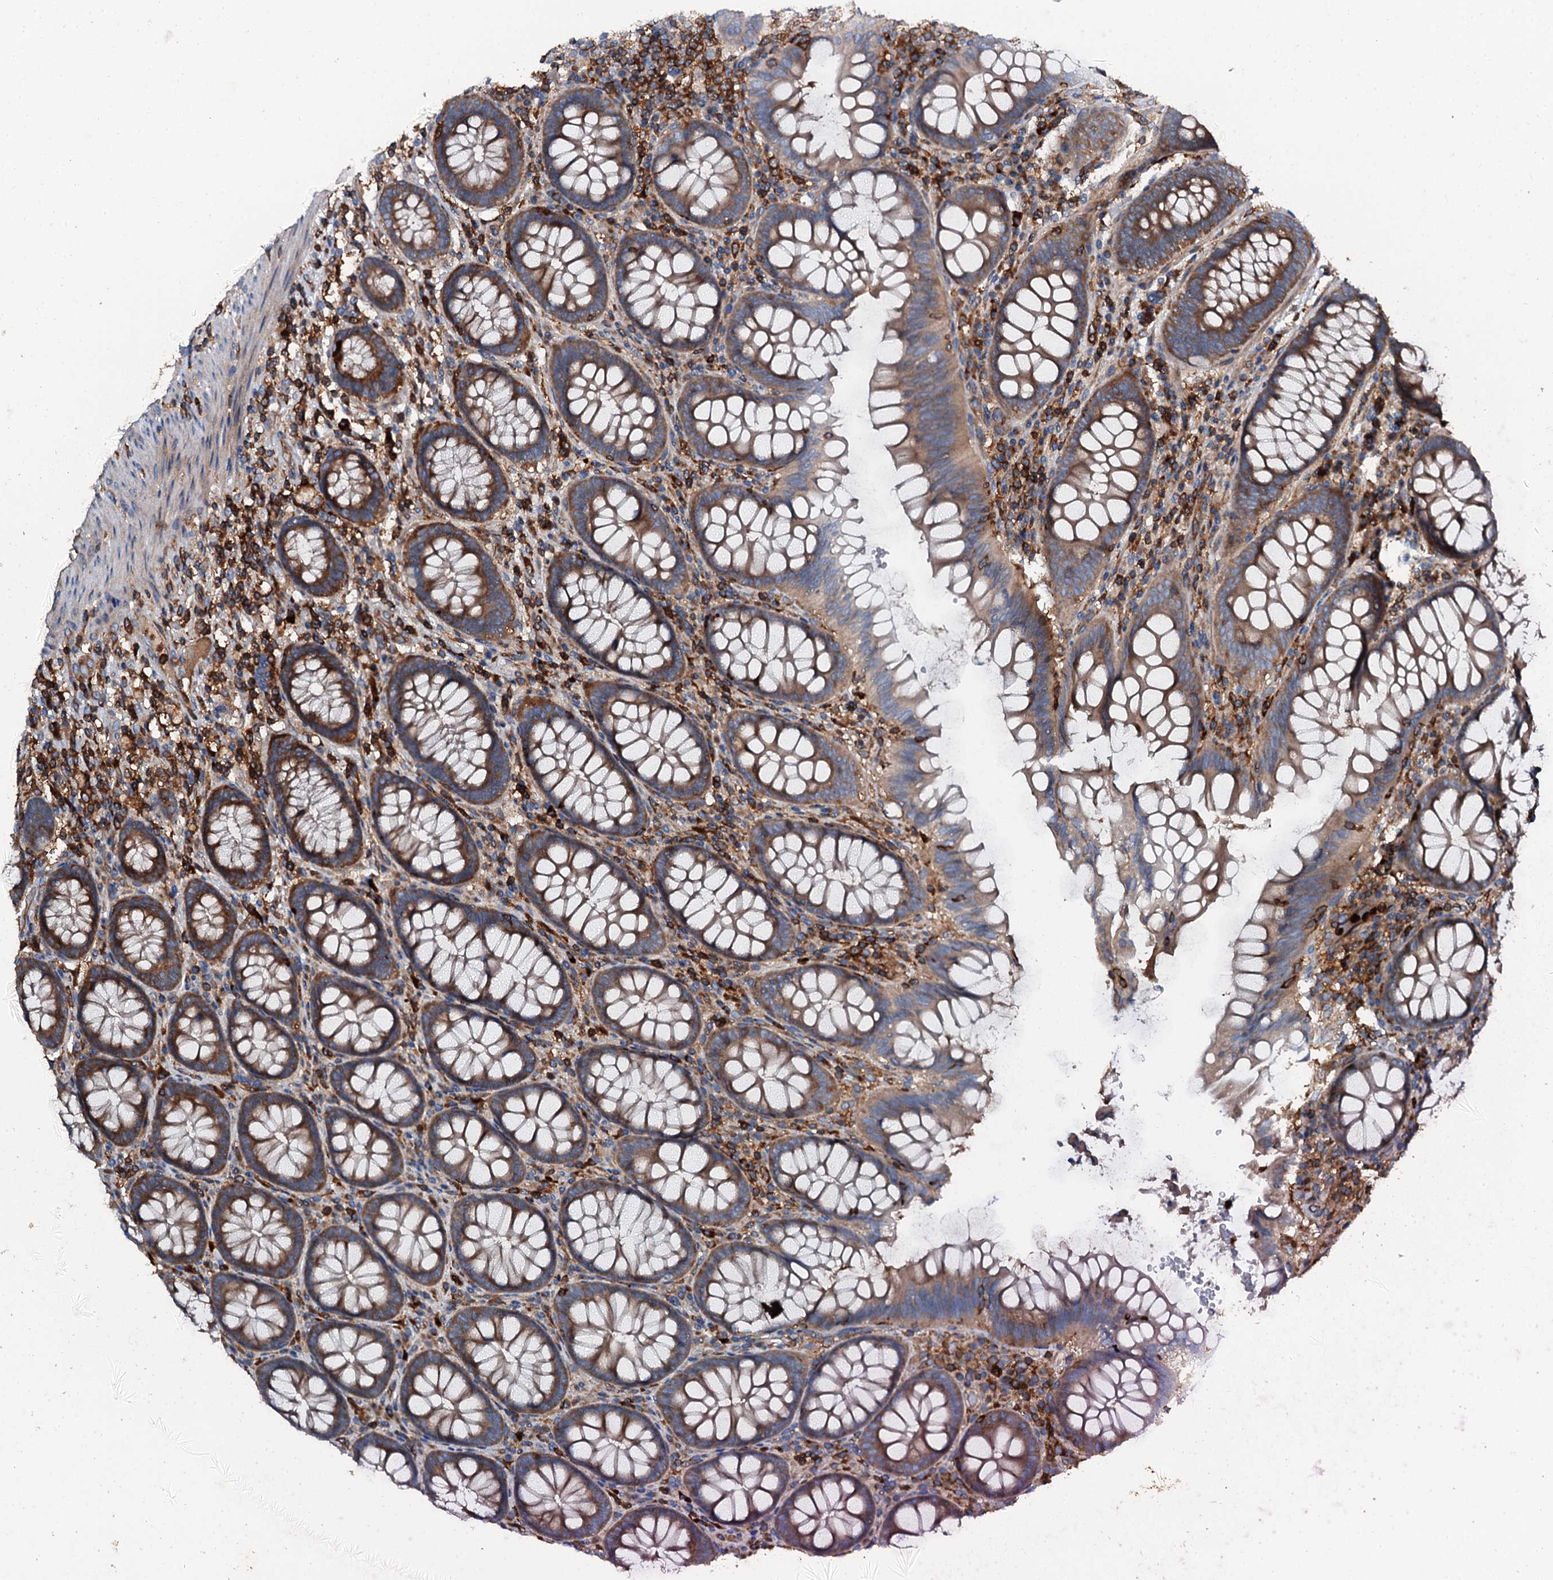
{"staining": {"intensity": "moderate", "quantity": ">75%", "location": "cytoplasmic/membranous"}, "tissue": "colon", "cell_type": "Glandular cells", "image_type": "normal", "snomed": [{"axis": "morphology", "description": "Normal tissue, NOS"}, {"axis": "topography", "description": "Colon"}], "caption": "Colon stained for a protein (brown) demonstrates moderate cytoplasmic/membranous positive expression in approximately >75% of glandular cells.", "gene": "GRK2", "patient": {"sex": "female", "age": 79}}